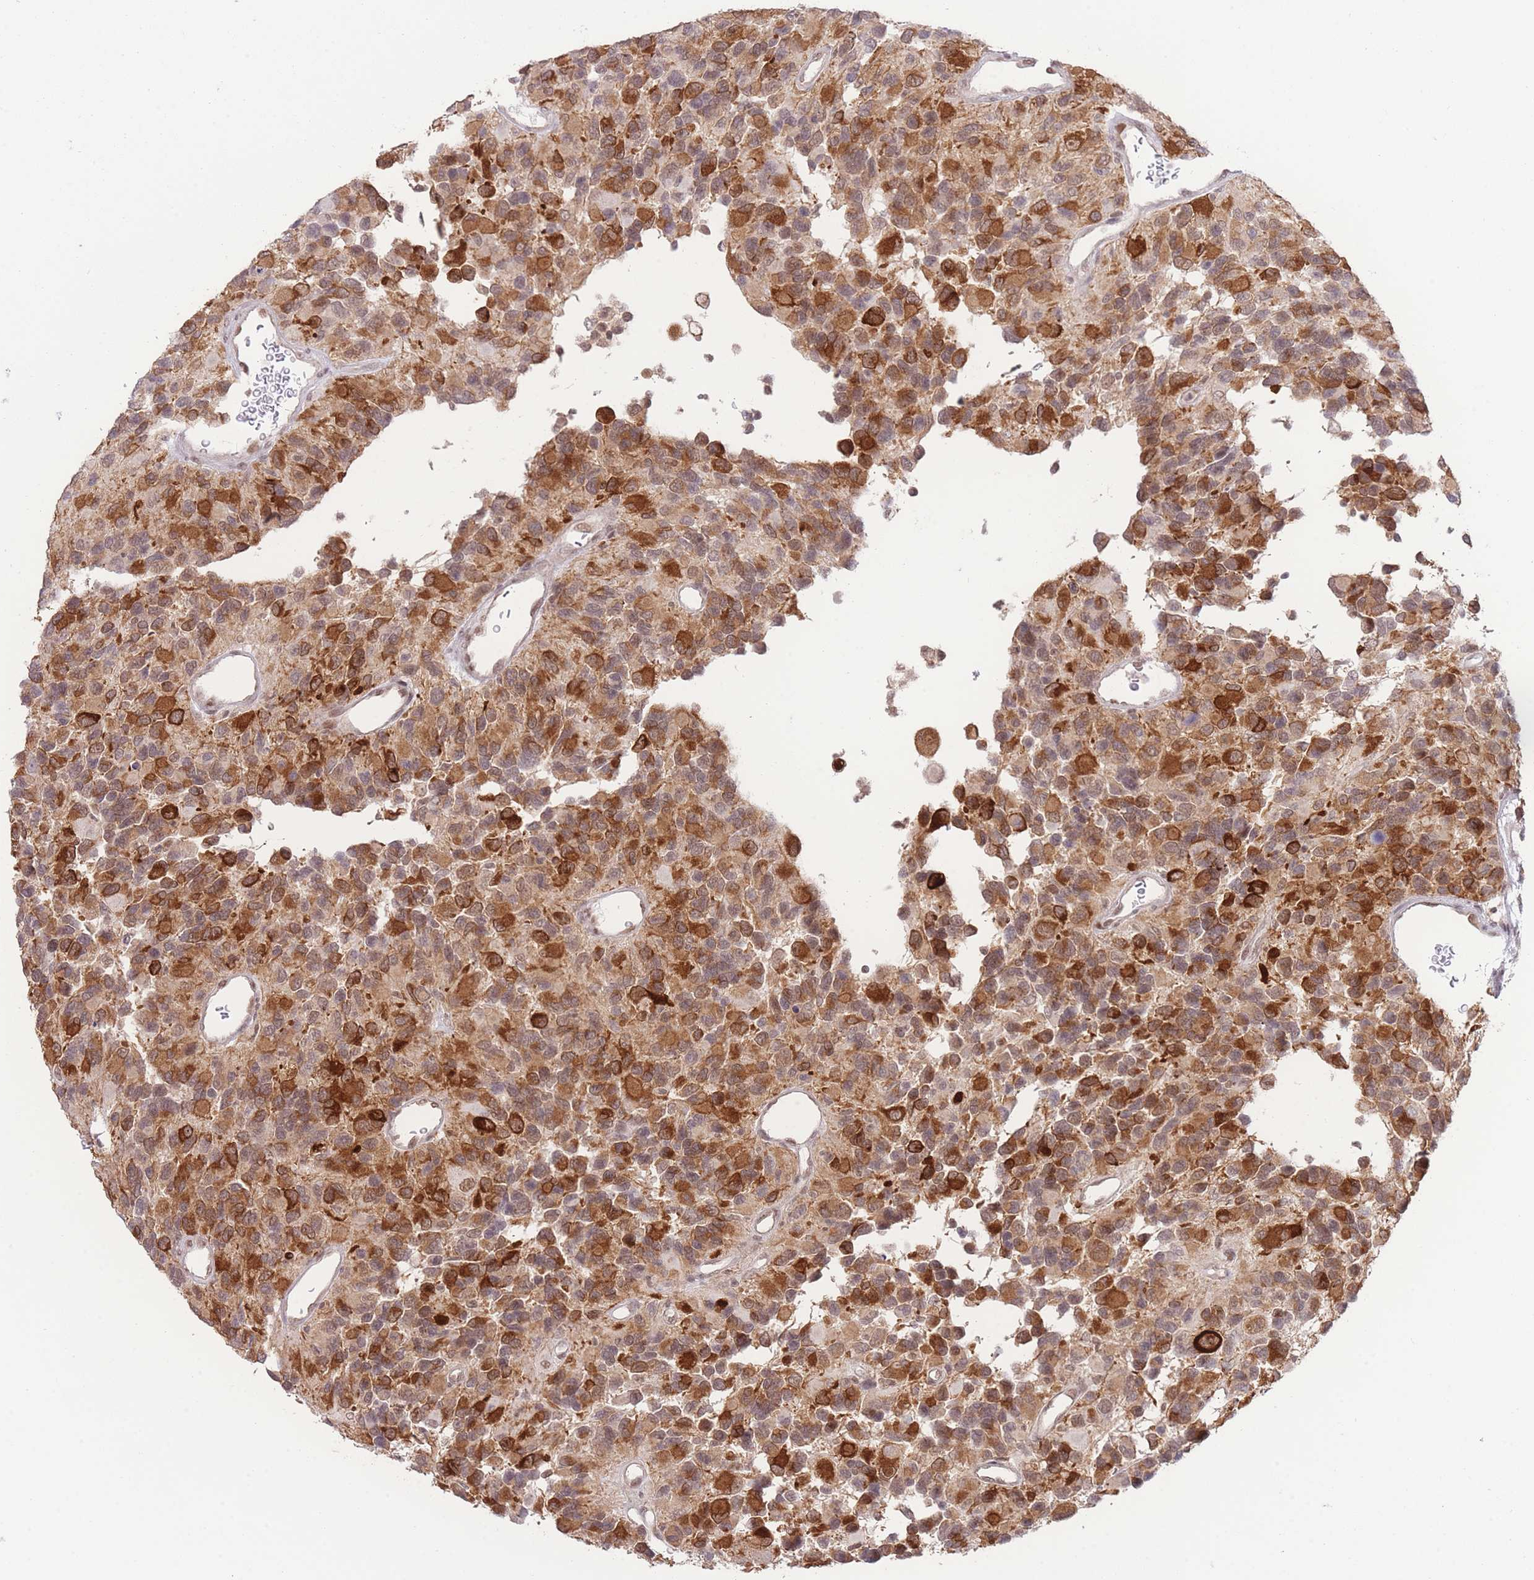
{"staining": {"intensity": "strong", "quantity": ">75%", "location": "cytoplasmic/membranous"}, "tissue": "glioma", "cell_type": "Tumor cells", "image_type": "cancer", "snomed": [{"axis": "morphology", "description": "Glioma, malignant, High grade"}, {"axis": "topography", "description": "Brain"}], "caption": "Human glioma stained with a brown dye exhibits strong cytoplasmic/membranous positive expression in approximately >75% of tumor cells.", "gene": "CARD8", "patient": {"sex": "male", "age": 77}}